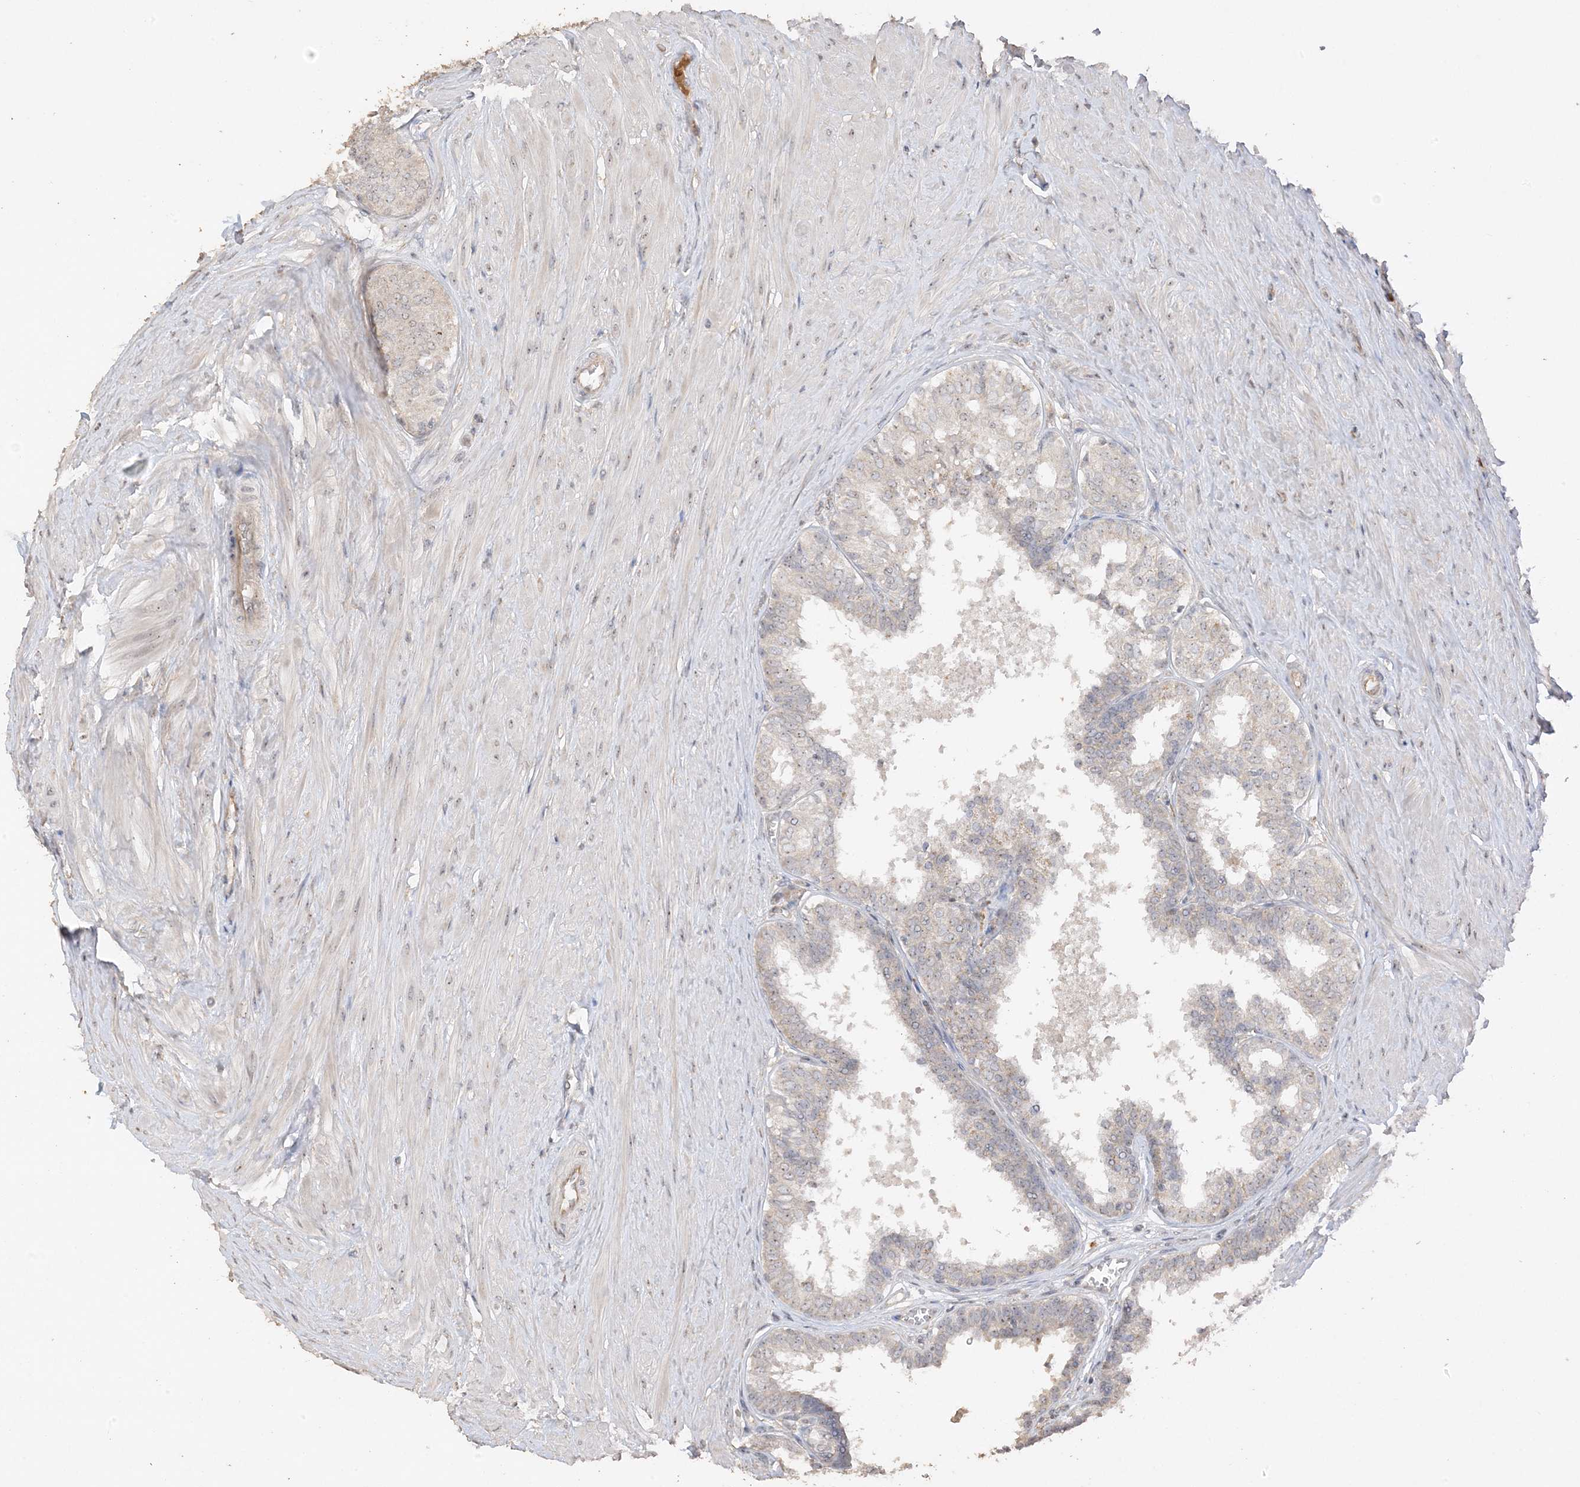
{"staining": {"intensity": "weak", "quantity": "<25%", "location": "cytoplasmic/membranous,nuclear"}, "tissue": "prostate", "cell_type": "Glandular cells", "image_type": "normal", "snomed": [{"axis": "morphology", "description": "Normal tissue, NOS"}, {"axis": "topography", "description": "Prostate"}], "caption": "Photomicrograph shows no significant protein positivity in glandular cells of unremarkable prostate.", "gene": "DDX18", "patient": {"sex": "male", "age": 48}}